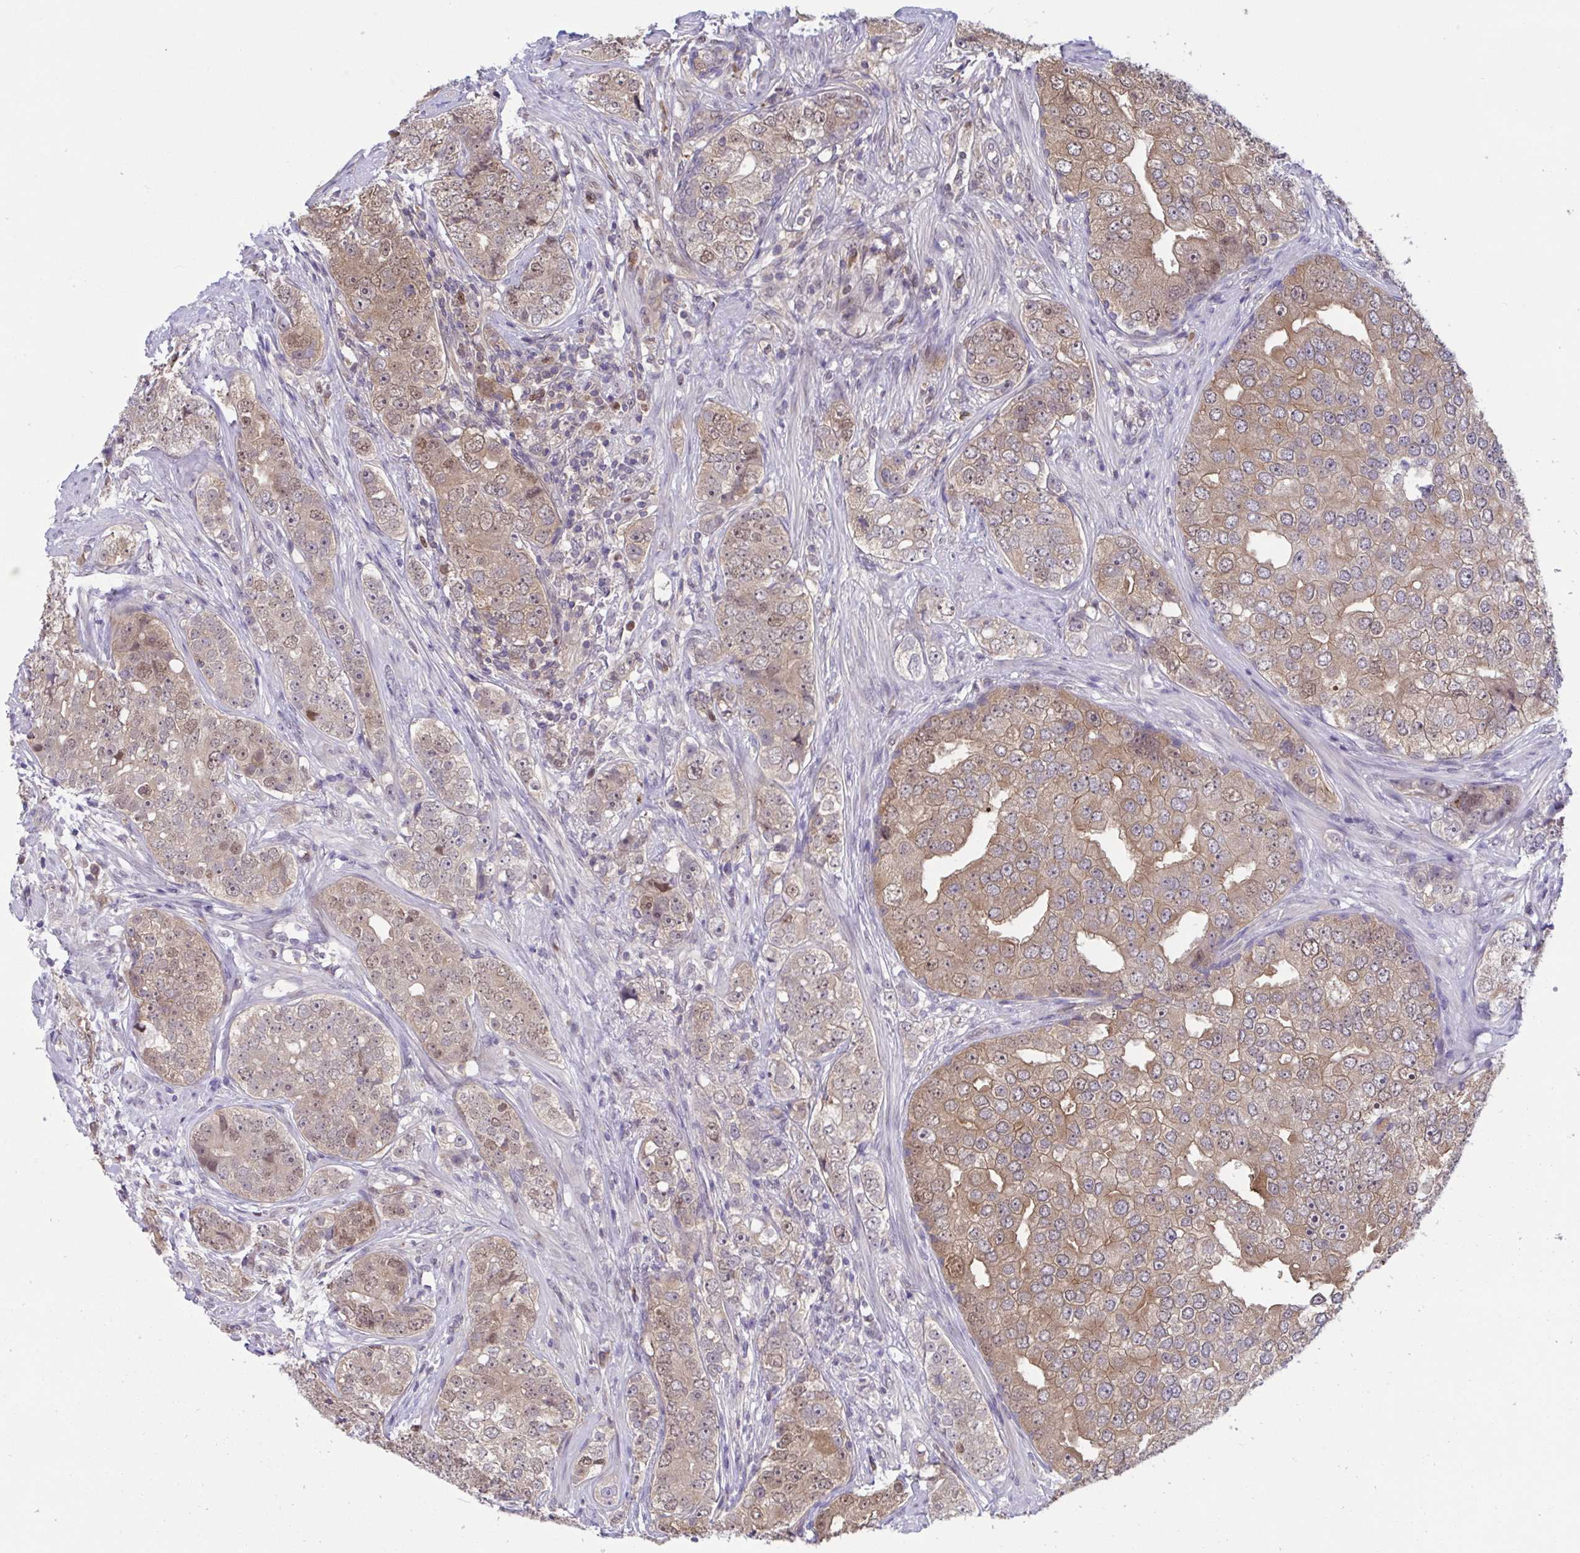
{"staining": {"intensity": "moderate", "quantity": ">75%", "location": "cytoplasmic/membranous,nuclear"}, "tissue": "prostate cancer", "cell_type": "Tumor cells", "image_type": "cancer", "snomed": [{"axis": "morphology", "description": "Adenocarcinoma, High grade"}, {"axis": "topography", "description": "Prostate"}], "caption": "Human prostate cancer stained for a protein (brown) displays moderate cytoplasmic/membranous and nuclear positive positivity in approximately >75% of tumor cells.", "gene": "ZNF444", "patient": {"sex": "male", "age": 60}}